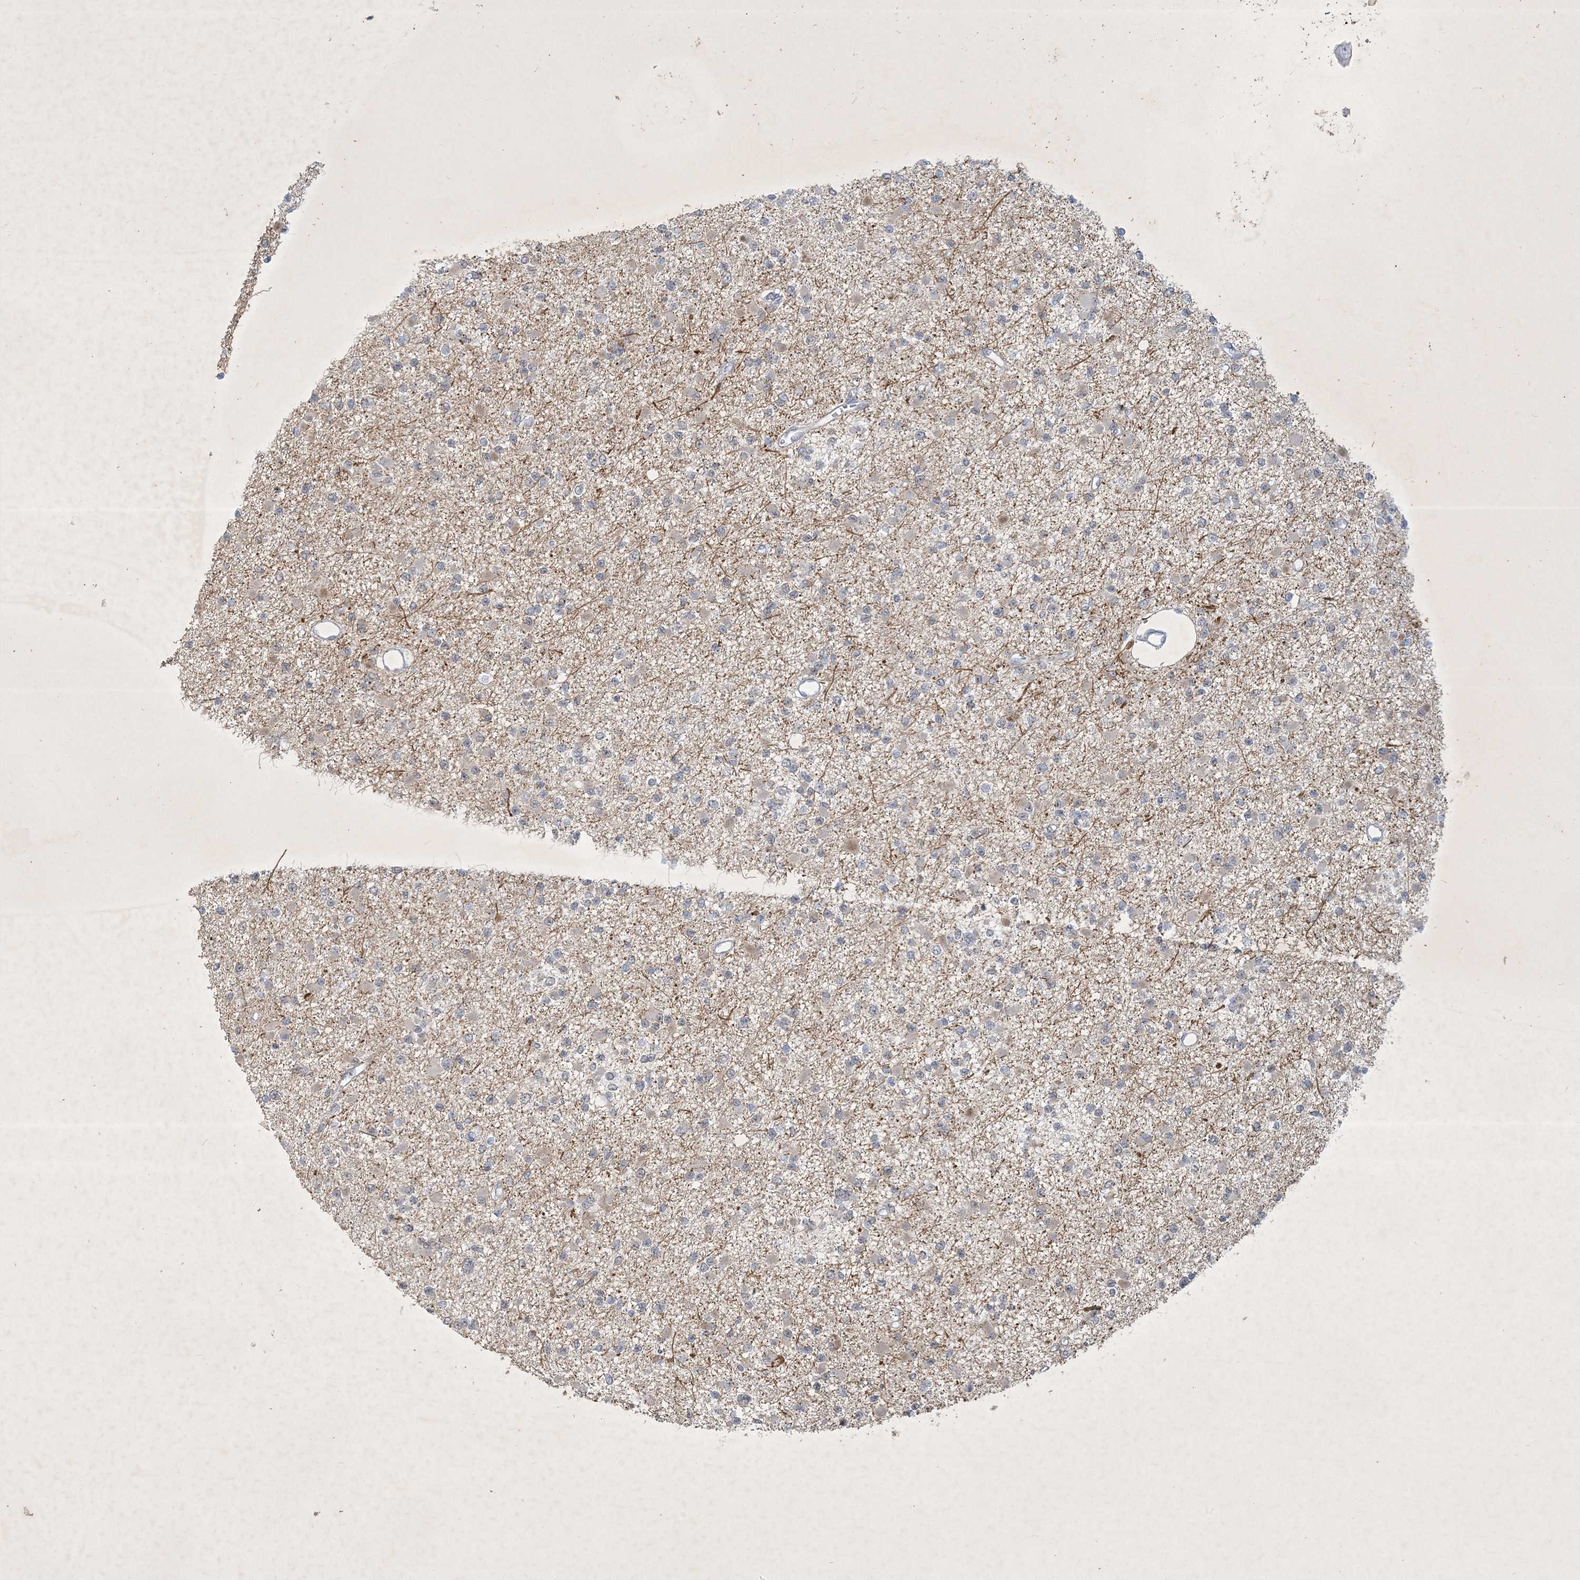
{"staining": {"intensity": "negative", "quantity": "none", "location": "none"}, "tissue": "glioma", "cell_type": "Tumor cells", "image_type": "cancer", "snomed": [{"axis": "morphology", "description": "Glioma, malignant, Low grade"}, {"axis": "topography", "description": "Brain"}], "caption": "A micrograph of human malignant glioma (low-grade) is negative for staining in tumor cells.", "gene": "ZBTB9", "patient": {"sex": "female", "age": 22}}